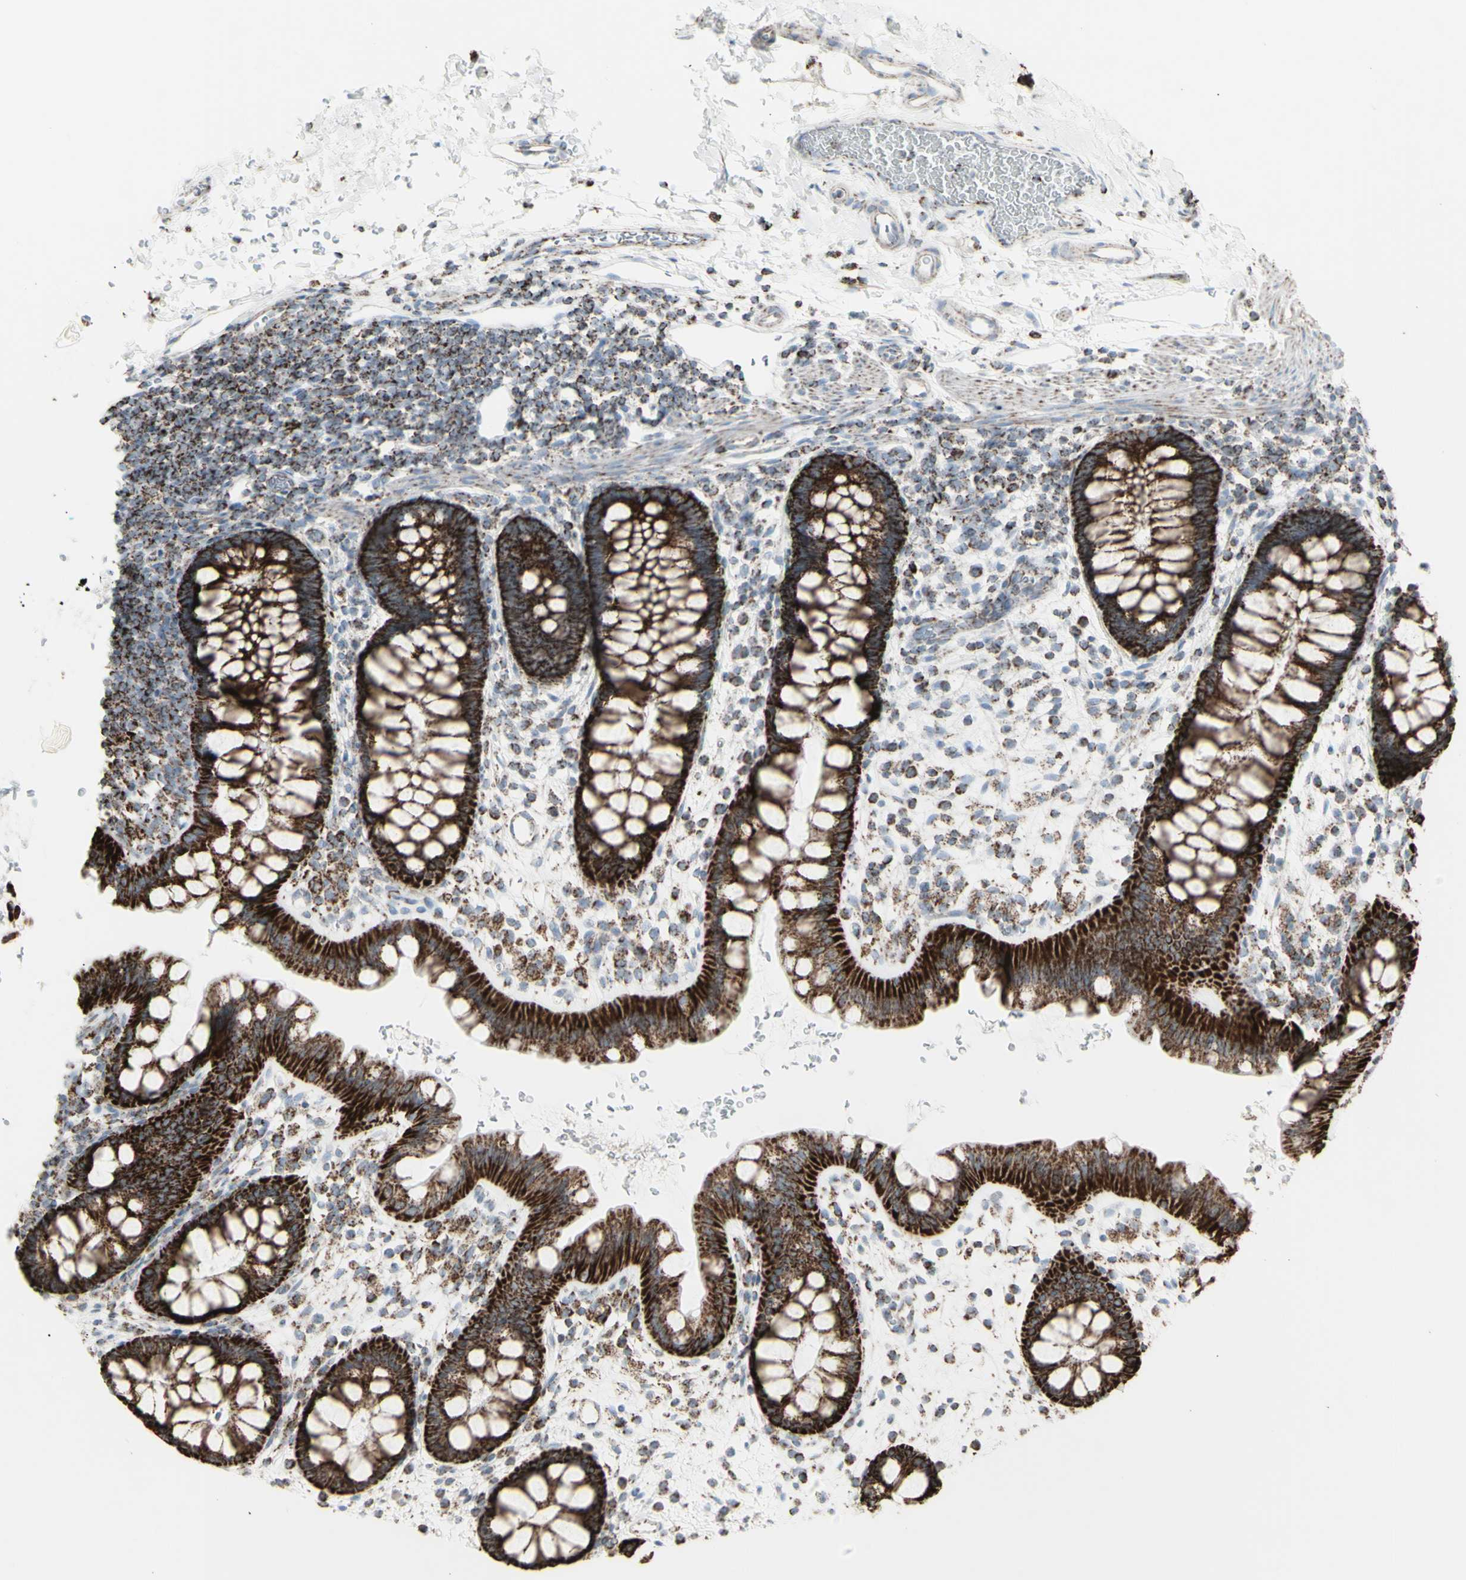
{"staining": {"intensity": "strong", "quantity": ">75%", "location": "cytoplasmic/membranous"}, "tissue": "rectum", "cell_type": "Glandular cells", "image_type": "normal", "snomed": [{"axis": "morphology", "description": "Normal tissue, NOS"}, {"axis": "topography", "description": "Rectum"}], "caption": "Immunohistochemistry (IHC) image of unremarkable rectum: human rectum stained using immunohistochemistry exhibits high levels of strong protein expression localized specifically in the cytoplasmic/membranous of glandular cells, appearing as a cytoplasmic/membranous brown color.", "gene": "PLGRKT", "patient": {"sex": "female", "age": 24}}